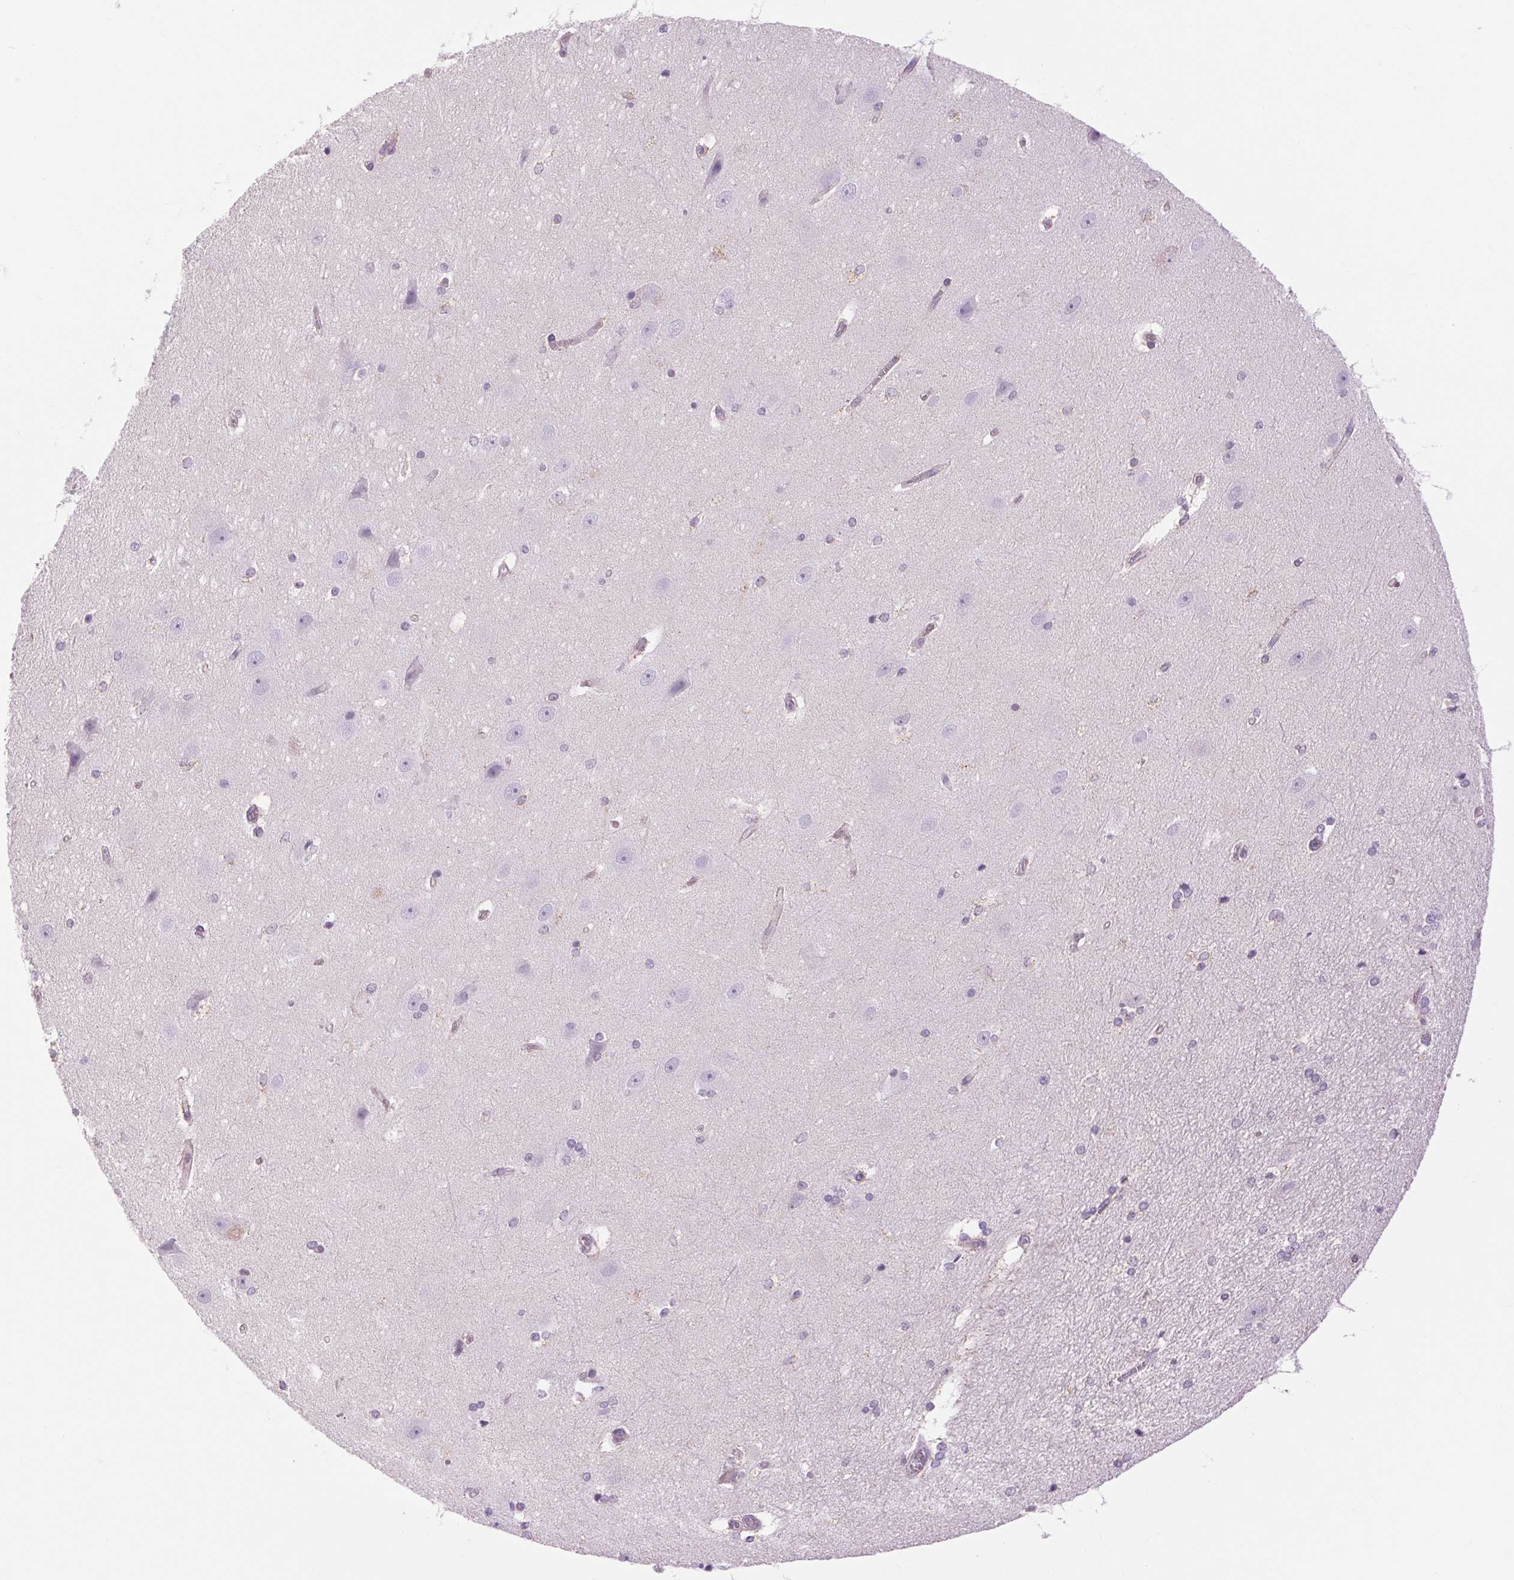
{"staining": {"intensity": "negative", "quantity": "none", "location": "none"}, "tissue": "hippocampus", "cell_type": "Glial cells", "image_type": "normal", "snomed": [{"axis": "morphology", "description": "Normal tissue, NOS"}, {"axis": "topography", "description": "Cerebral cortex"}, {"axis": "topography", "description": "Hippocampus"}], "caption": "Immunohistochemical staining of unremarkable hippocampus displays no significant staining in glial cells.", "gene": "SOWAHC", "patient": {"sex": "female", "age": 19}}